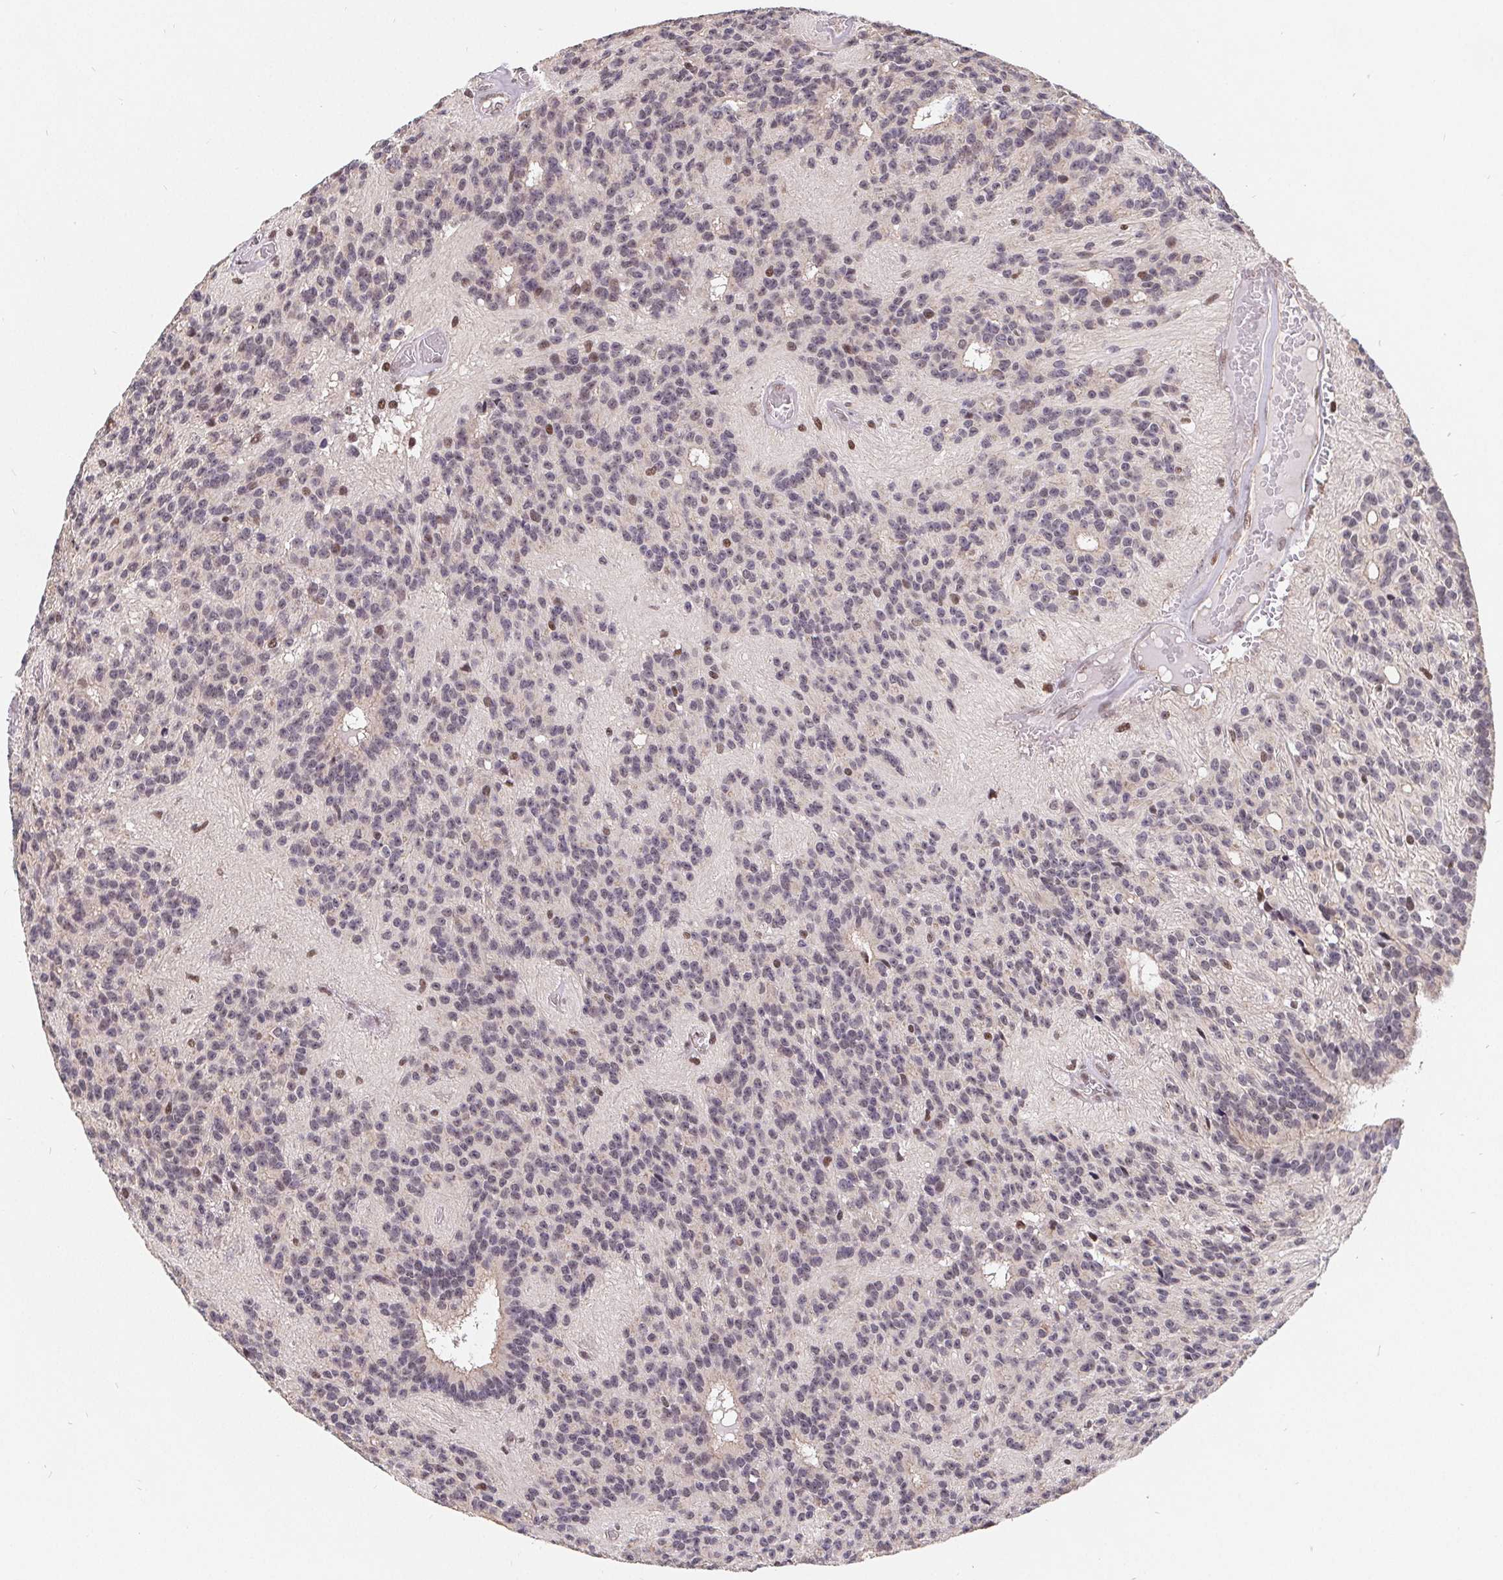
{"staining": {"intensity": "weak", "quantity": "<25%", "location": "nuclear"}, "tissue": "glioma", "cell_type": "Tumor cells", "image_type": "cancer", "snomed": [{"axis": "morphology", "description": "Glioma, malignant, Low grade"}, {"axis": "topography", "description": "Brain"}], "caption": "Tumor cells are negative for protein expression in human malignant glioma (low-grade).", "gene": "POU2F1", "patient": {"sex": "male", "age": 31}}